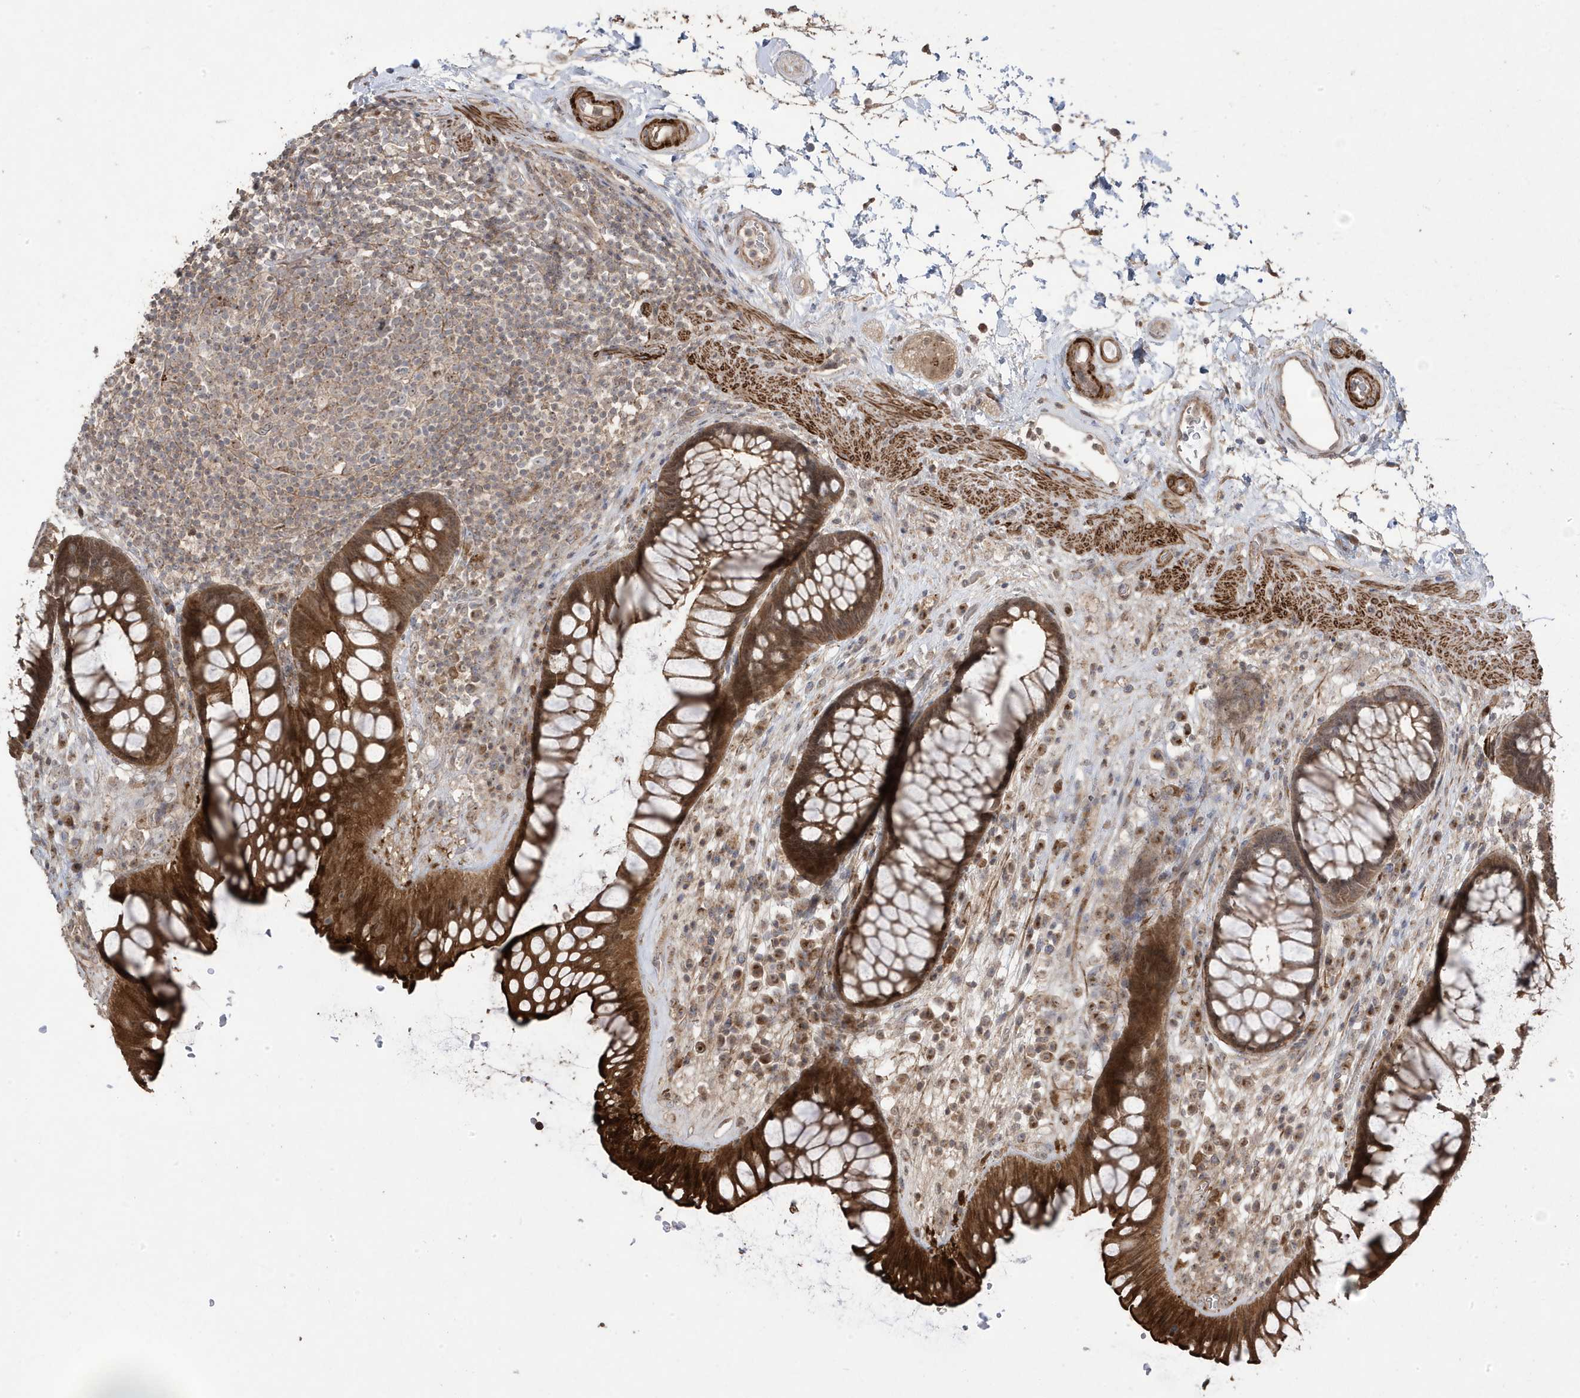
{"staining": {"intensity": "strong", "quantity": ">75%", "location": "cytoplasmic/membranous,nuclear"}, "tissue": "rectum", "cell_type": "Glandular cells", "image_type": "normal", "snomed": [{"axis": "morphology", "description": "Normal tissue, NOS"}, {"axis": "topography", "description": "Rectum"}], "caption": "IHC histopathology image of unremarkable human rectum stained for a protein (brown), which exhibits high levels of strong cytoplasmic/membranous,nuclear expression in about >75% of glandular cells.", "gene": "CETN3", "patient": {"sex": "male", "age": 51}}